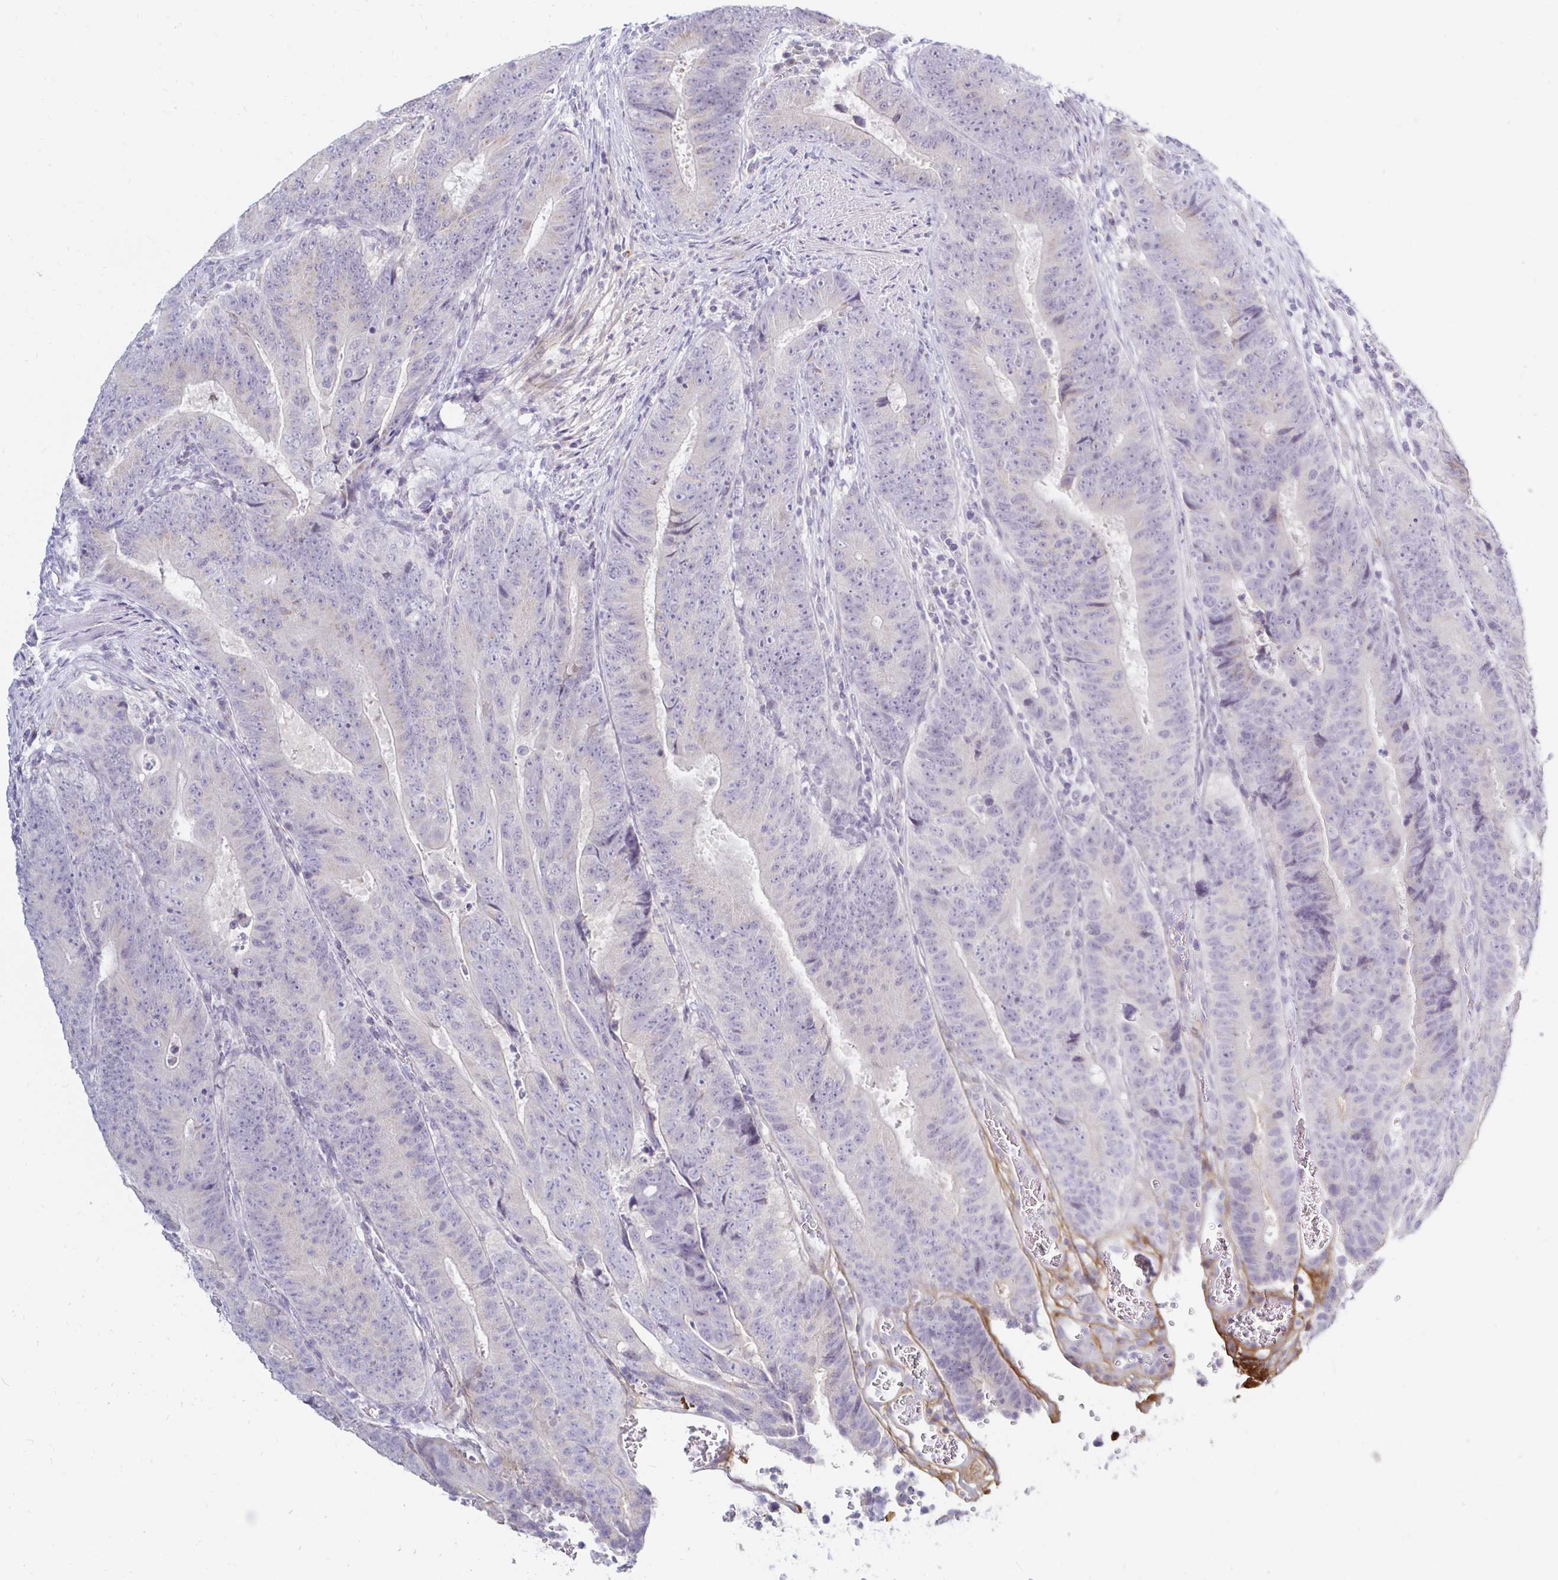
{"staining": {"intensity": "weak", "quantity": "<25%", "location": "cytoplasmic/membranous"}, "tissue": "colorectal cancer", "cell_type": "Tumor cells", "image_type": "cancer", "snomed": [{"axis": "morphology", "description": "Adenocarcinoma, NOS"}, {"axis": "topography", "description": "Colon"}], "caption": "High magnification brightfield microscopy of colorectal adenocarcinoma stained with DAB (3,3'-diaminobenzidine) (brown) and counterstained with hematoxylin (blue): tumor cells show no significant expression.", "gene": "OR51D1", "patient": {"sex": "female", "age": 48}}